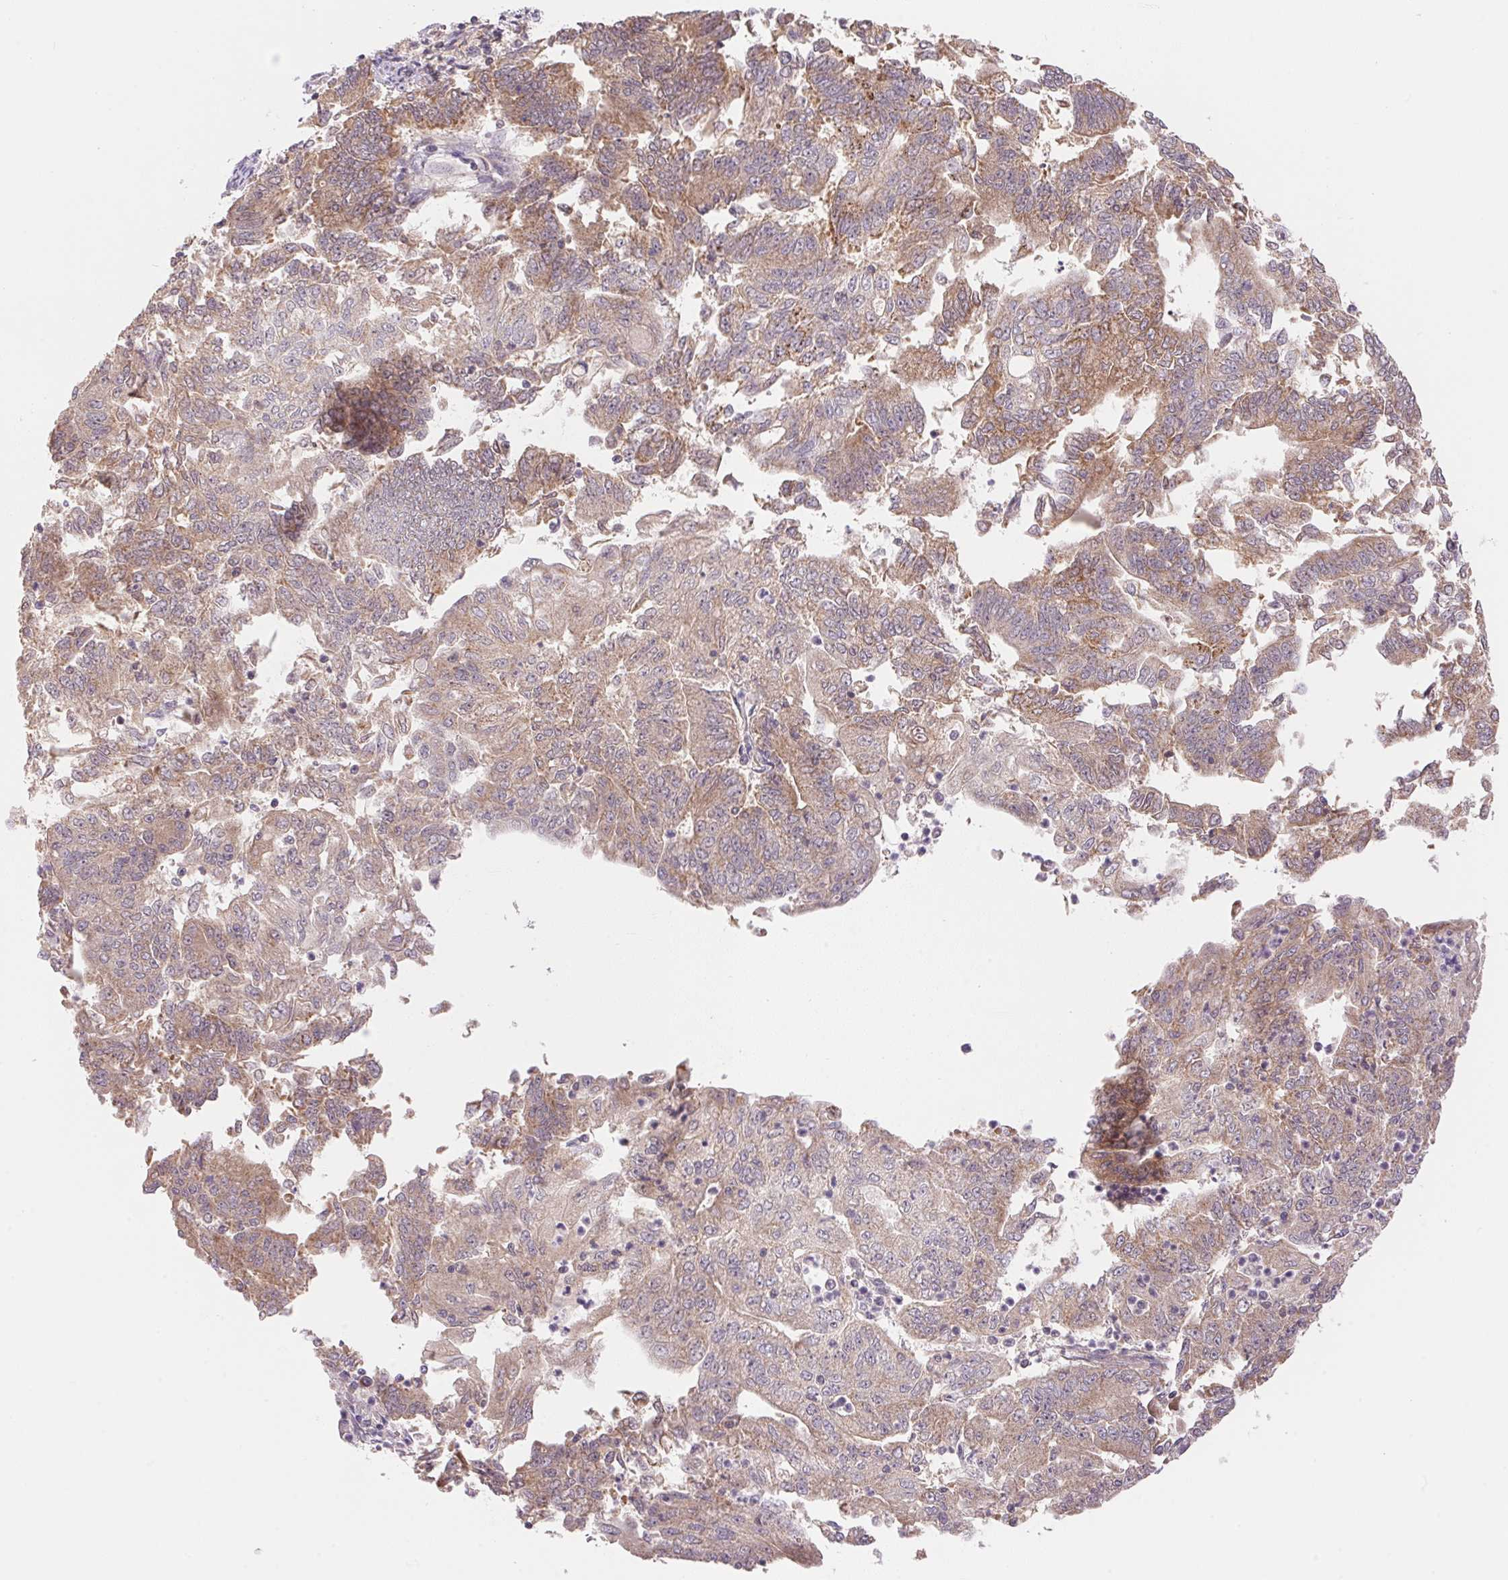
{"staining": {"intensity": "weak", "quantity": ">75%", "location": "cytoplasmic/membranous"}, "tissue": "endometrial cancer", "cell_type": "Tumor cells", "image_type": "cancer", "snomed": [{"axis": "morphology", "description": "Adenocarcinoma, NOS"}, {"axis": "topography", "description": "Endometrium"}], "caption": "The image shows staining of adenocarcinoma (endometrial), revealing weak cytoplasmic/membranous protein positivity (brown color) within tumor cells.", "gene": "BNIP5", "patient": {"sex": "female", "age": 70}}